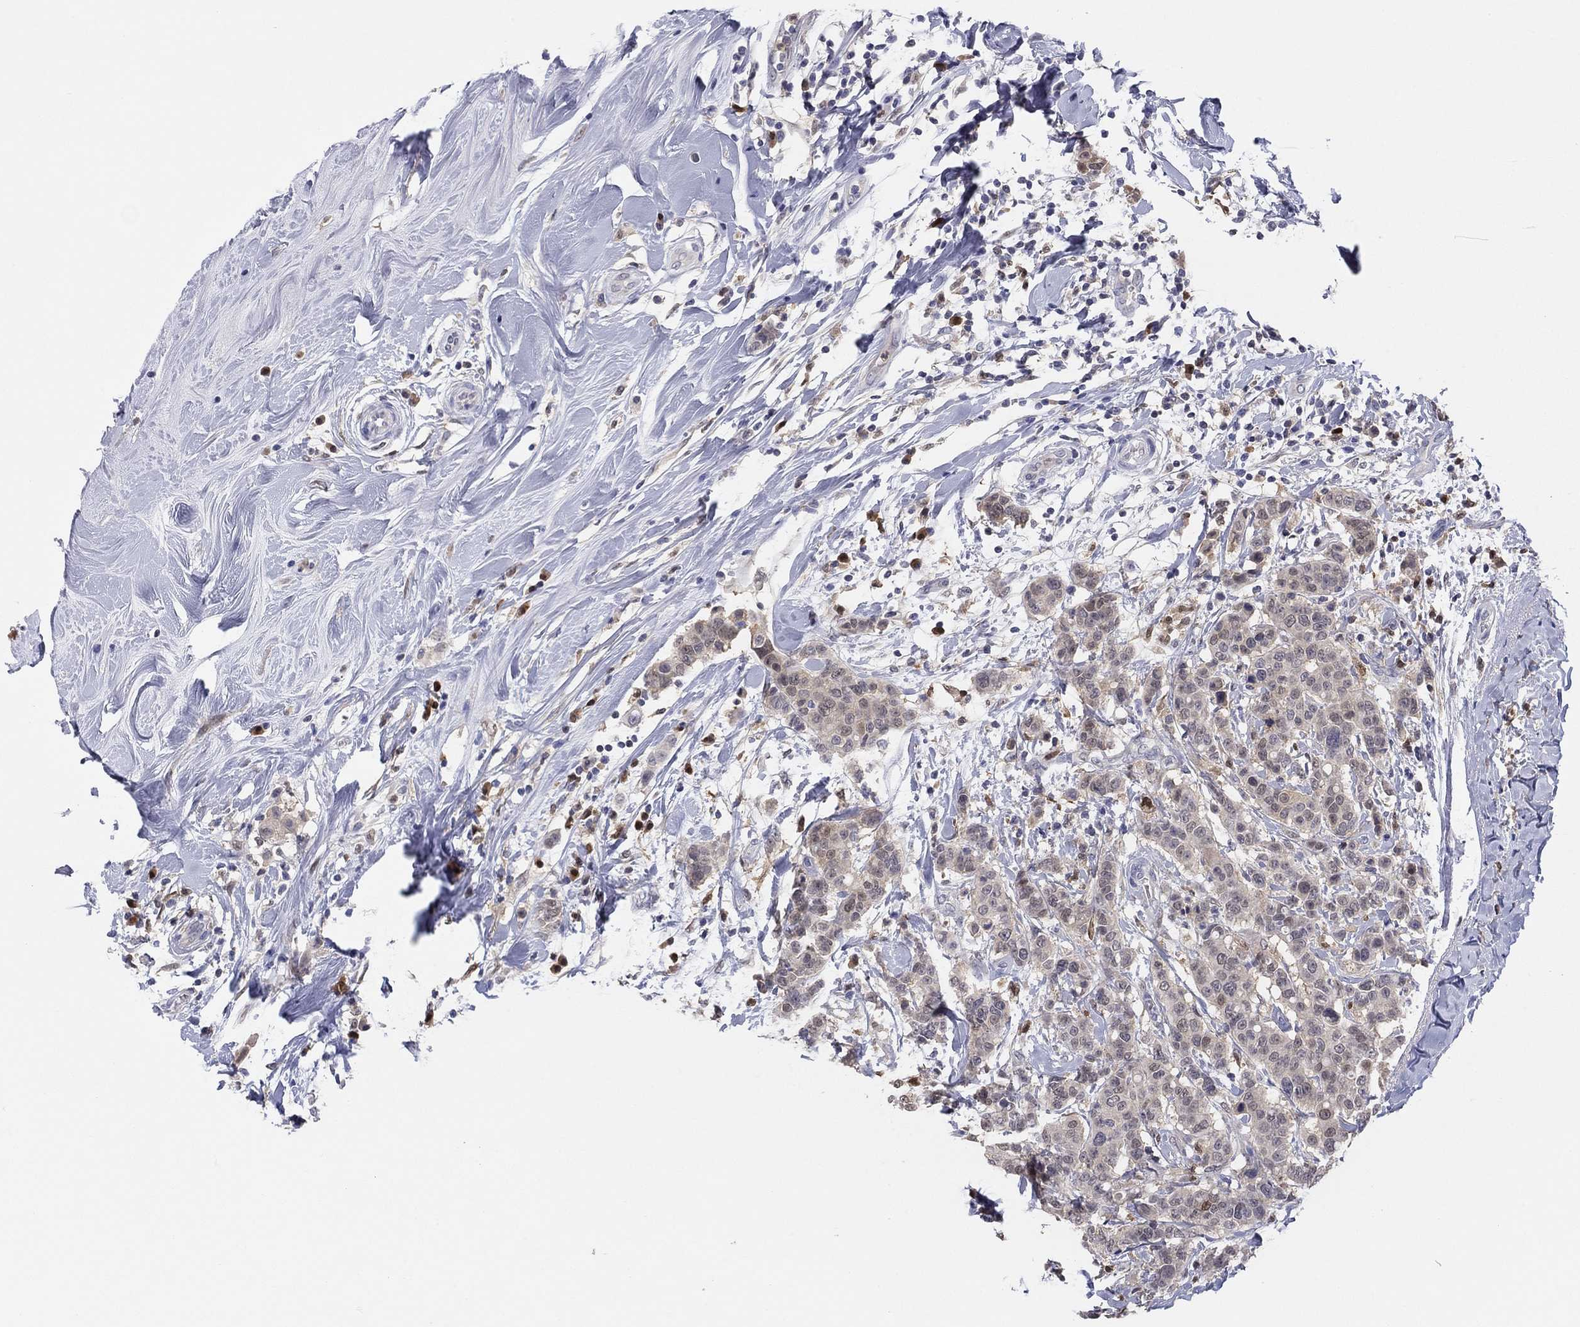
{"staining": {"intensity": "negative", "quantity": "none", "location": "none"}, "tissue": "breast cancer", "cell_type": "Tumor cells", "image_type": "cancer", "snomed": [{"axis": "morphology", "description": "Duct carcinoma"}, {"axis": "topography", "description": "Breast"}], "caption": "Breast infiltrating ductal carcinoma stained for a protein using immunohistochemistry demonstrates no staining tumor cells.", "gene": "PDXK", "patient": {"sex": "female", "age": 27}}